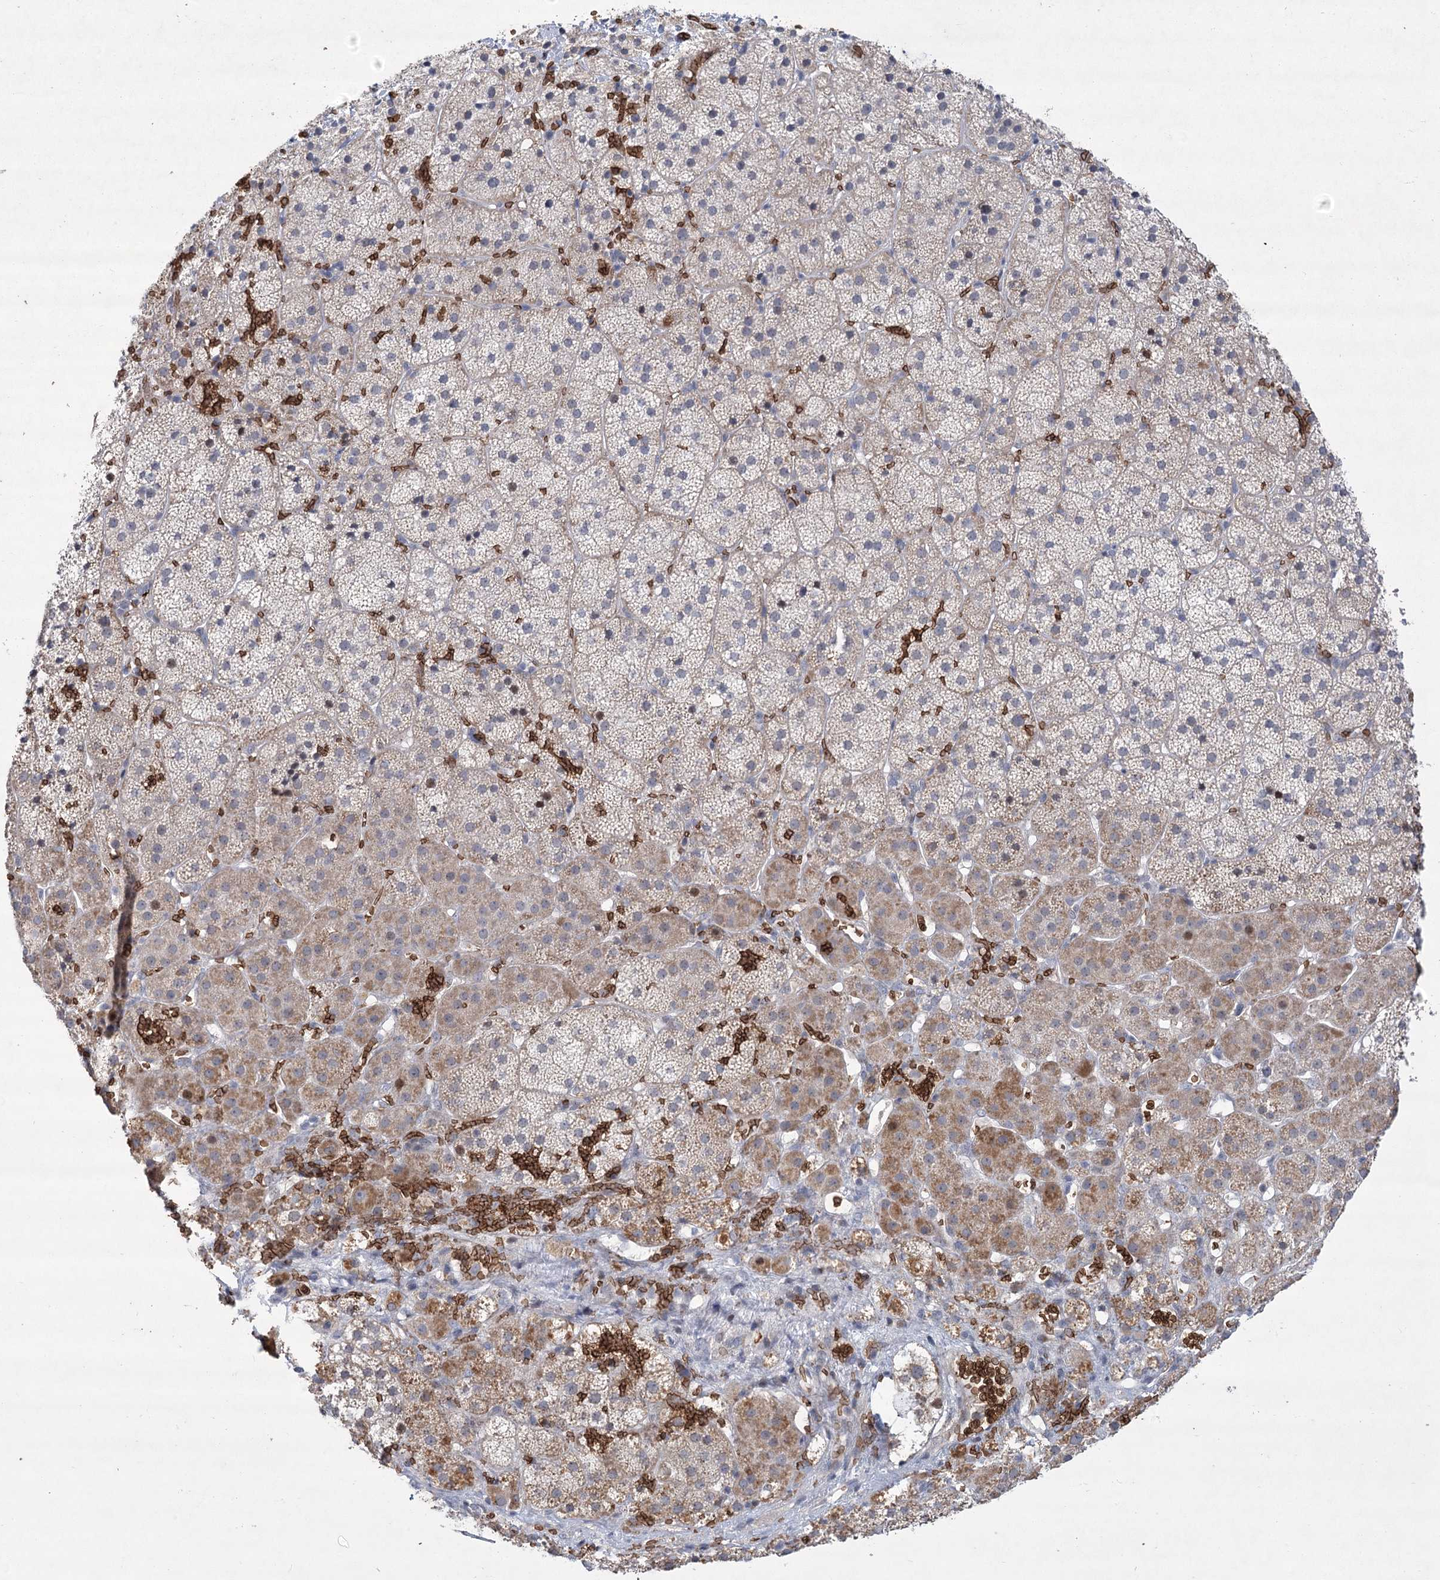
{"staining": {"intensity": "moderate", "quantity": "25%-75%", "location": "cytoplasmic/membranous"}, "tissue": "adrenal gland", "cell_type": "Glandular cells", "image_type": "normal", "snomed": [{"axis": "morphology", "description": "Normal tissue, NOS"}, {"axis": "topography", "description": "Adrenal gland"}], "caption": "Protein expression analysis of benign adrenal gland demonstrates moderate cytoplasmic/membranous positivity in approximately 25%-75% of glandular cells. (IHC, brightfield microscopy, high magnification).", "gene": "NSMCE4A", "patient": {"sex": "female", "age": 44}}